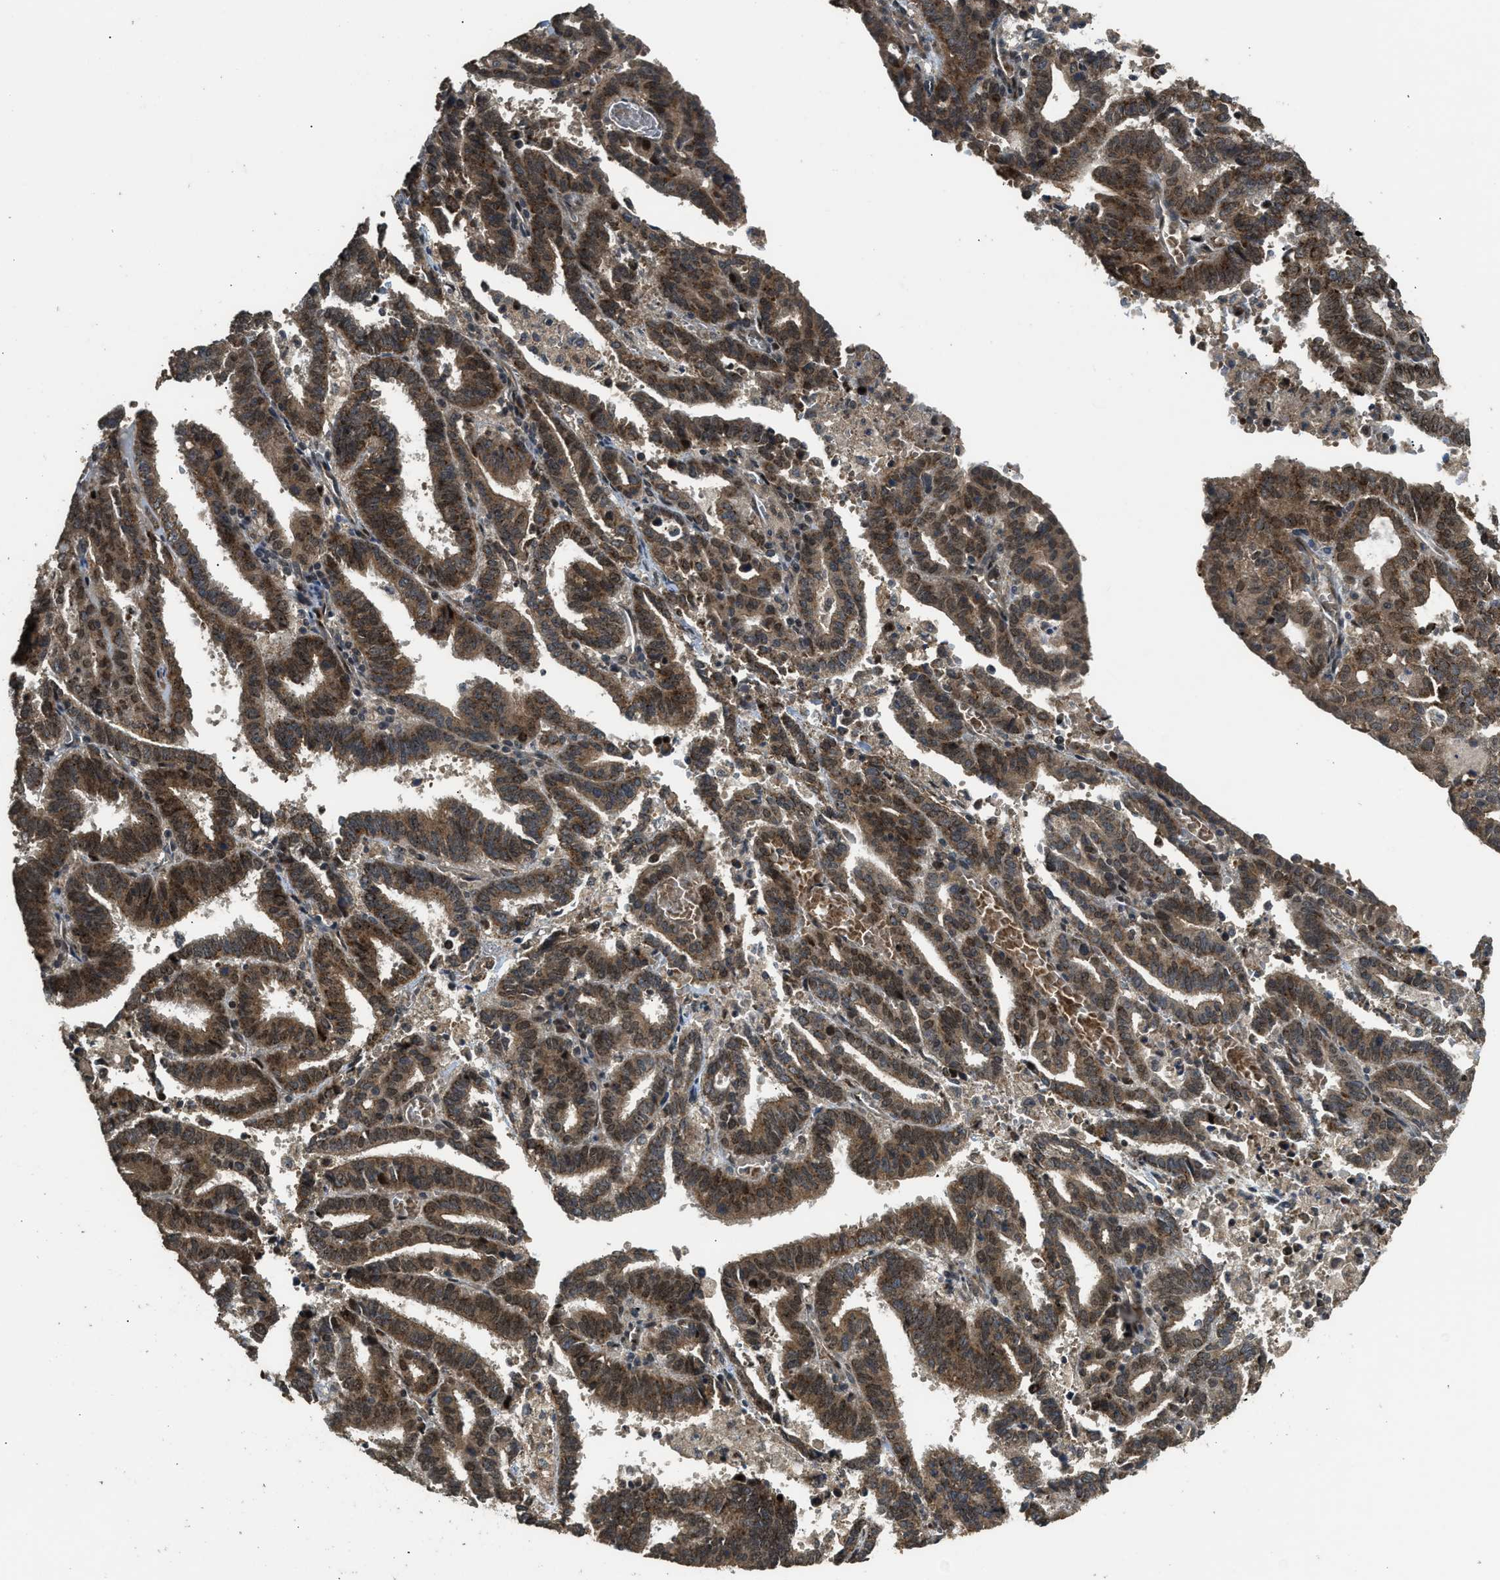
{"staining": {"intensity": "strong", "quantity": ">75%", "location": "cytoplasmic/membranous,nuclear"}, "tissue": "endometrial cancer", "cell_type": "Tumor cells", "image_type": "cancer", "snomed": [{"axis": "morphology", "description": "Adenocarcinoma, NOS"}, {"axis": "topography", "description": "Uterus"}], "caption": "The micrograph displays staining of endometrial cancer, revealing strong cytoplasmic/membranous and nuclear protein staining (brown color) within tumor cells.", "gene": "GET1", "patient": {"sex": "female", "age": 83}}